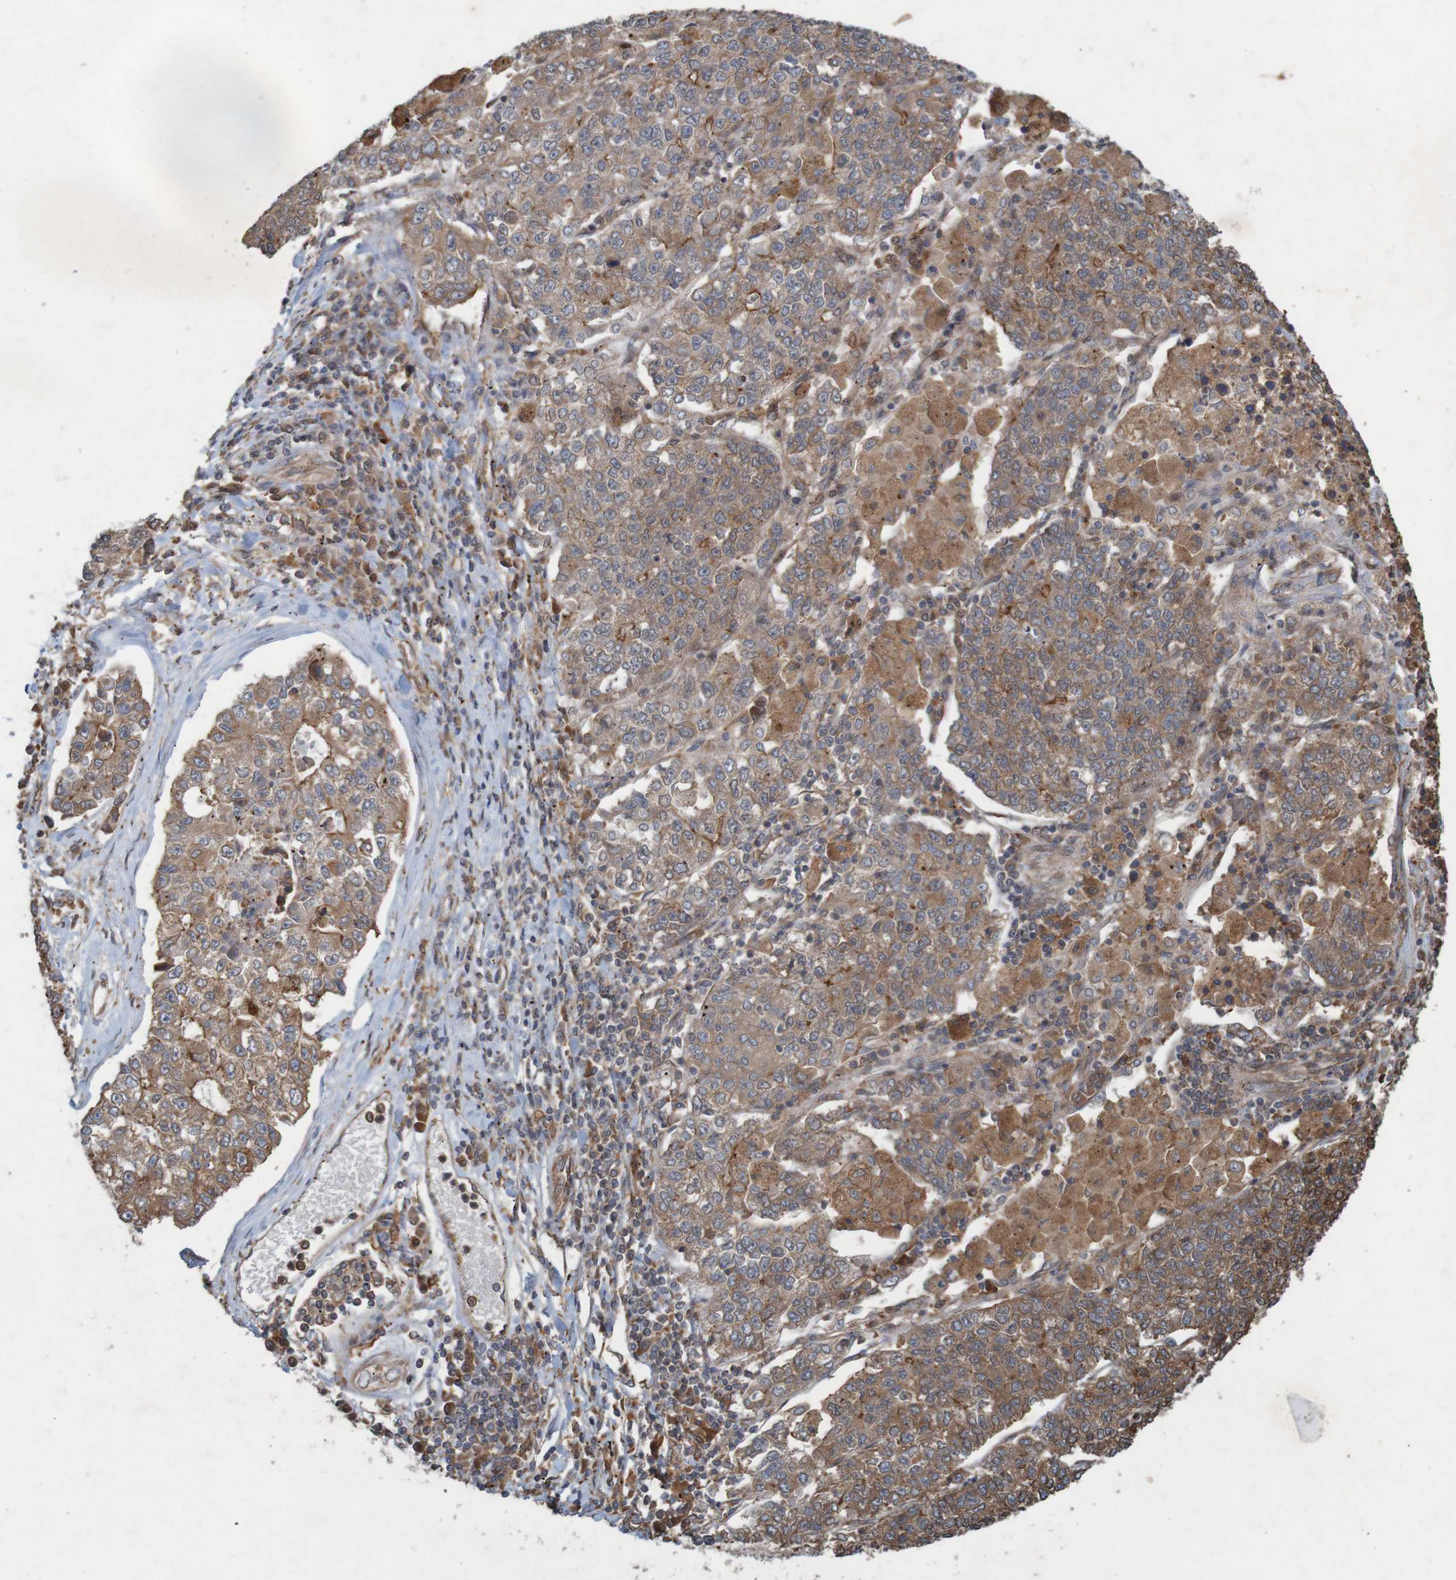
{"staining": {"intensity": "weak", "quantity": ">75%", "location": "cytoplasmic/membranous"}, "tissue": "lung cancer", "cell_type": "Tumor cells", "image_type": "cancer", "snomed": [{"axis": "morphology", "description": "Adenocarcinoma, NOS"}, {"axis": "topography", "description": "Lung"}], "caption": "The photomicrograph demonstrates immunohistochemical staining of lung cancer. There is weak cytoplasmic/membranous positivity is present in approximately >75% of tumor cells.", "gene": "ARHGEF11", "patient": {"sex": "male", "age": 49}}